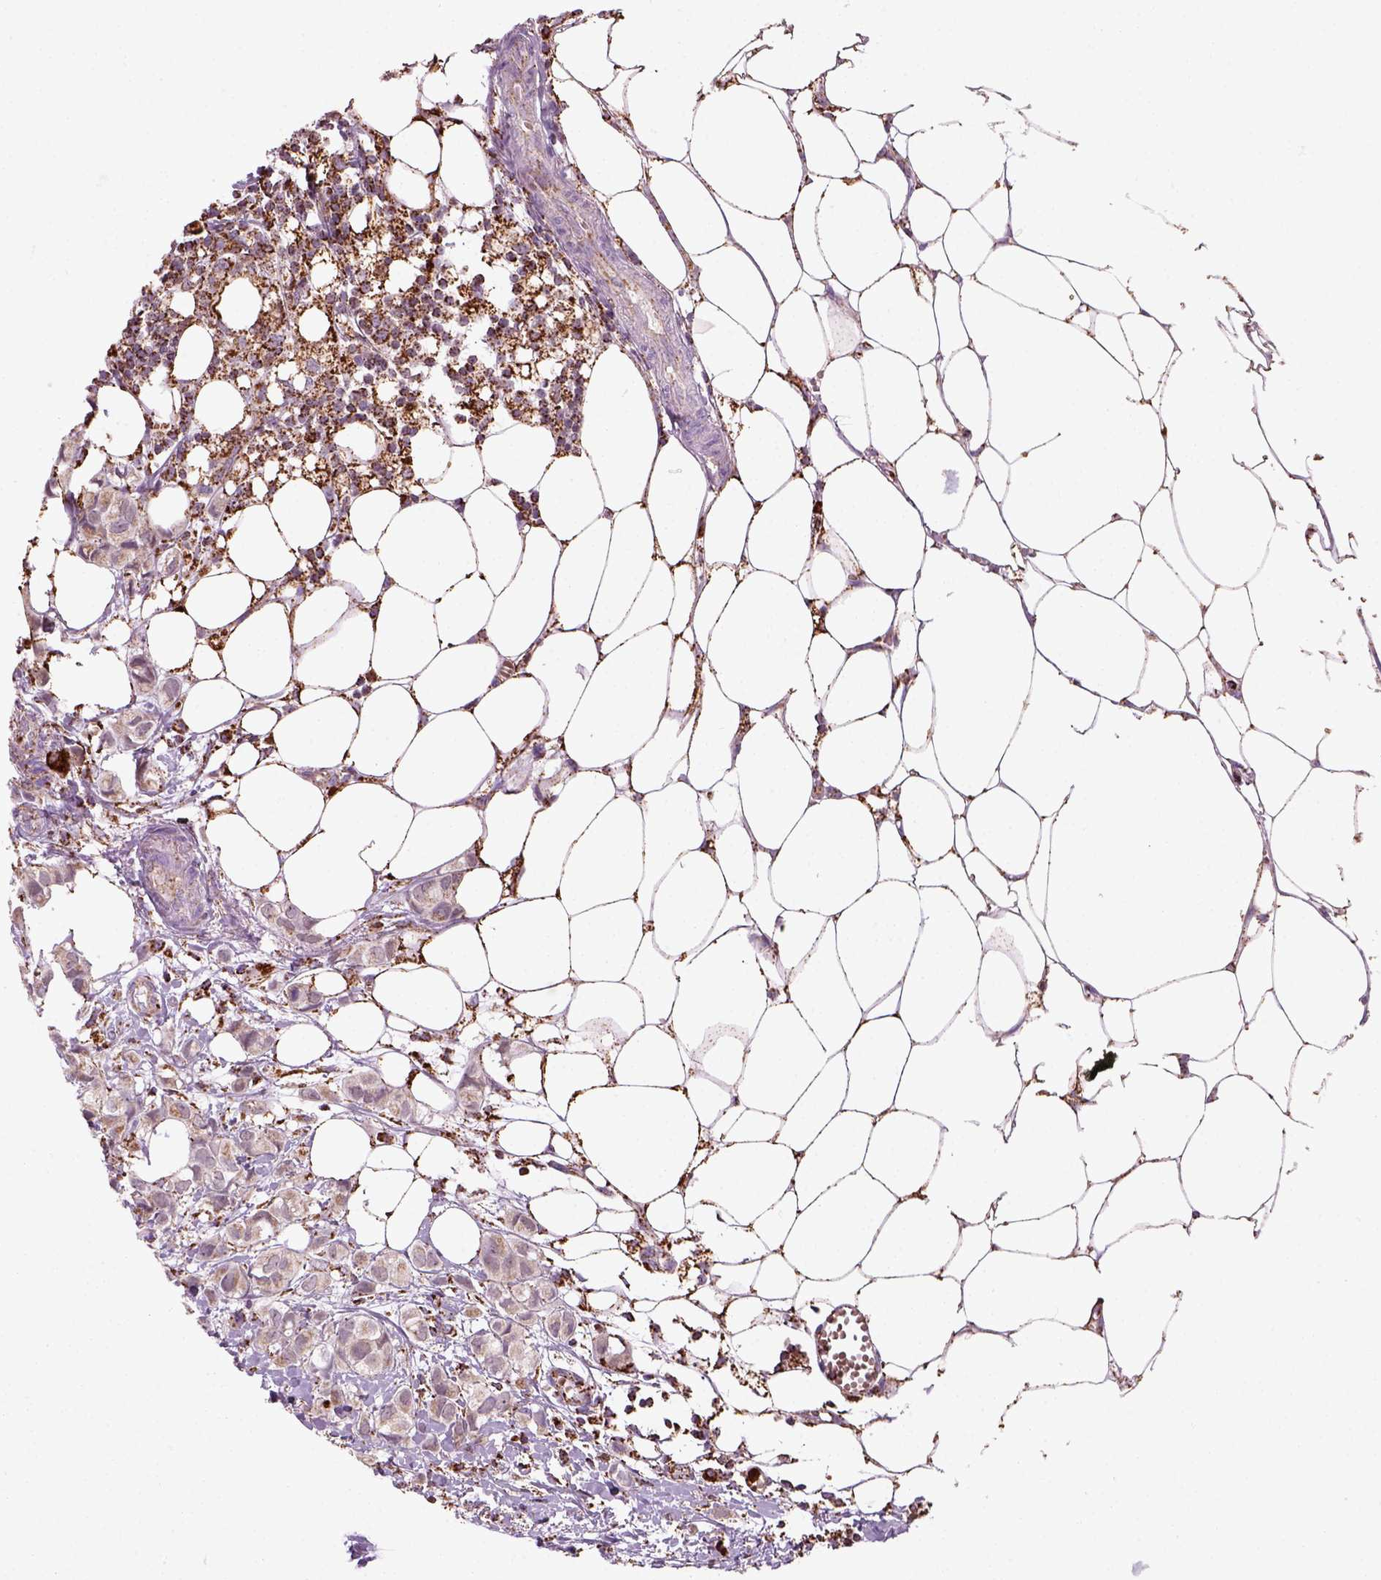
{"staining": {"intensity": "negative", "quantity": "none", "location": "none"}, "tissue": "breast cancer", "cell_type": "Tumor cells", "image_type": "cancer", "snomed": [{"axis": "morphology", "description": "Duct carcinoma"}, {"axis": "topography", "description": "Breast"}], "caption": "This is a photomicrograph of IHC staining of intraductal carcinoma (breast), which shows no positivity in tumor cells.", "gene": "NUDT16L1", "patient": {"sex": "female", "age": 85}}